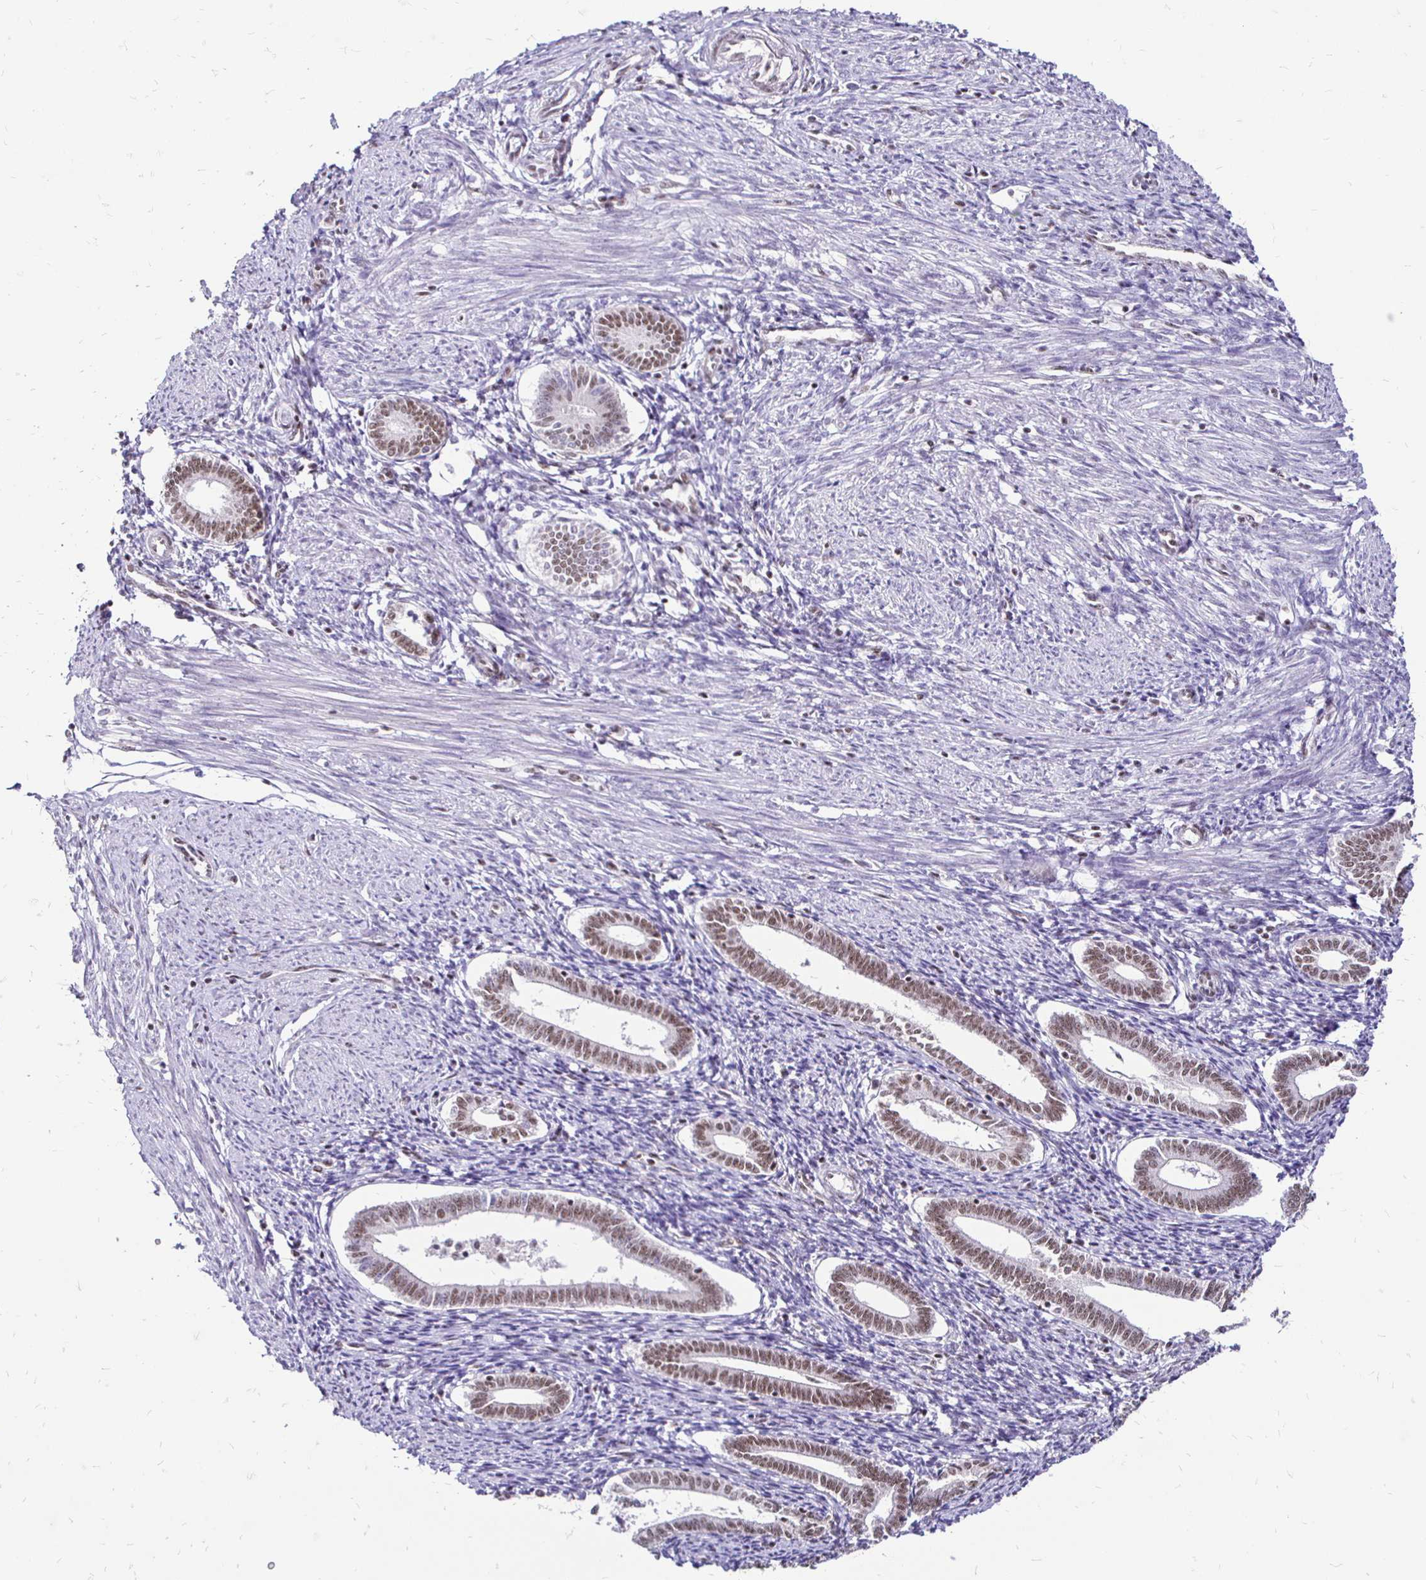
{"staining": {"intensity": "weak", "quantity": "25%-75%", "location": "nuclear"}, "tissue": "endometrium", "cell_type": "Cells in endometrial stroma", "image_type": "normal", "snomed": [{"axis": "morphology", "description": "Normal tissue, NOS"}, {"axis": "topography", "description": "Endometrium"}], "caption": "Protein staining of normal endometrium reveals weak nuclear positivity in approximately 25%-75% of cells in endometrial stroma.", "gene": "SIN3A", "patient": {"sex": "female", "age": 41}}